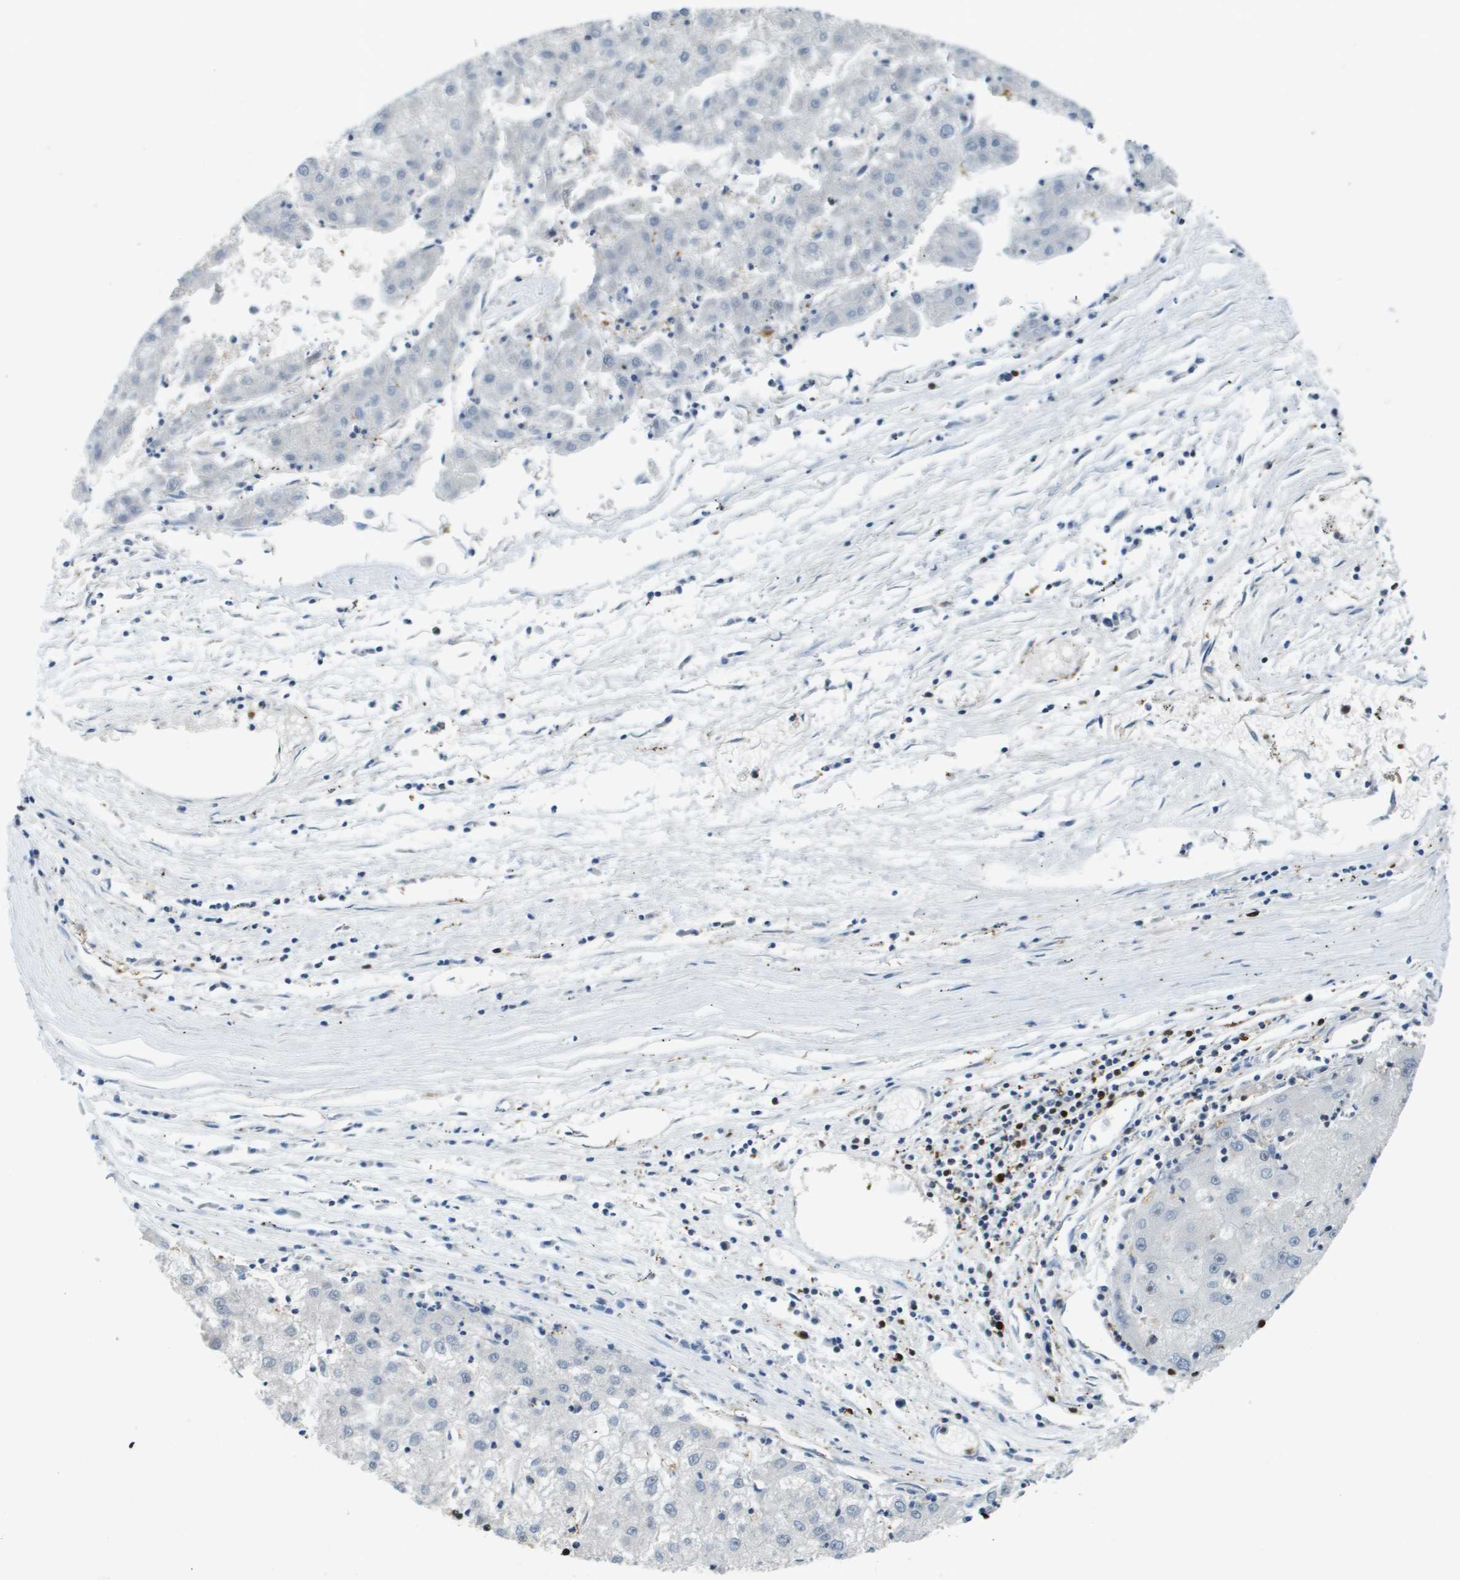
{"staining": {"intensity": "negative", "quantity": "none", "location": "none"}, "tissue": "liver cancer", "cell_type": "Tumor cells", "image_type": "cancer", "snomed": [{"axis": "morphology", "description": "Carcinoma, Hepatocellular, NOS"}, {"axis": "topography", "description": "Liver"}], "caption": "Tumor cells show no significant positivity in hepatocellular carcinoma (liver). (DAB (3,3'-diaminobenzidine) immunohistochemistry (IHC) visualized using brightfield microscopy, high magnification).", "gene": "EP400", "patient": {"sex": "male", "age": 72}}